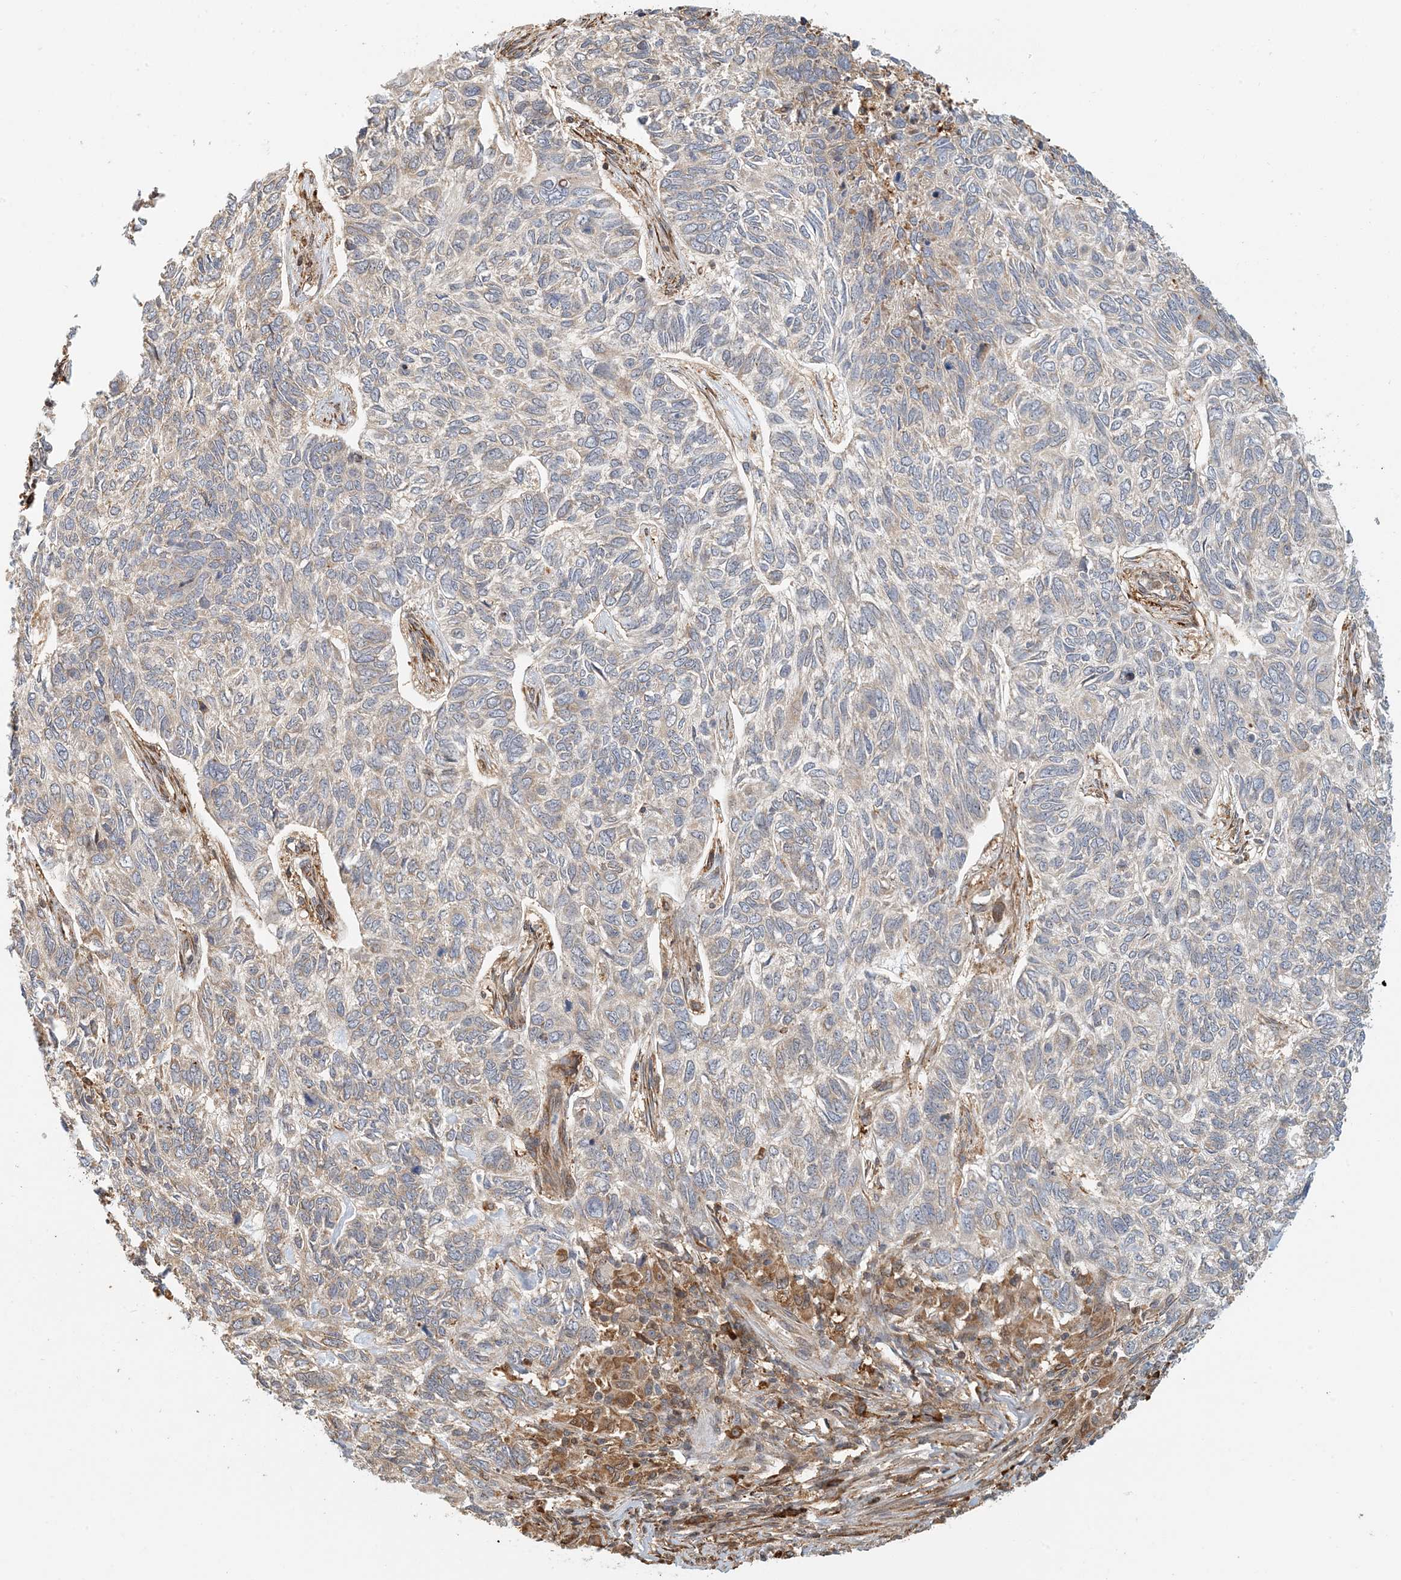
{"staining": {"intensity": "weak", "quantity": "<25%", "location": "cytoplasmic/membranous"}, "tissue": "skin cancer", "cell_type": "Tumor cells", "image_type": "cancer", "snomed": [{"axis": "morphology", "description": "Basal cell carcinoma"}, {"axis": "topography", "description": "Skin"}], "caption": "Immunohistochemistry (IHC) photomicrograph of human skin basal cell carcinoma stained for a protein (brown), which reveals no expression in tumor cells. (DAB immunohistochemistry, high magnification).", "gene": "HNMT", "patient": {"sex": "female", "age": 65}}